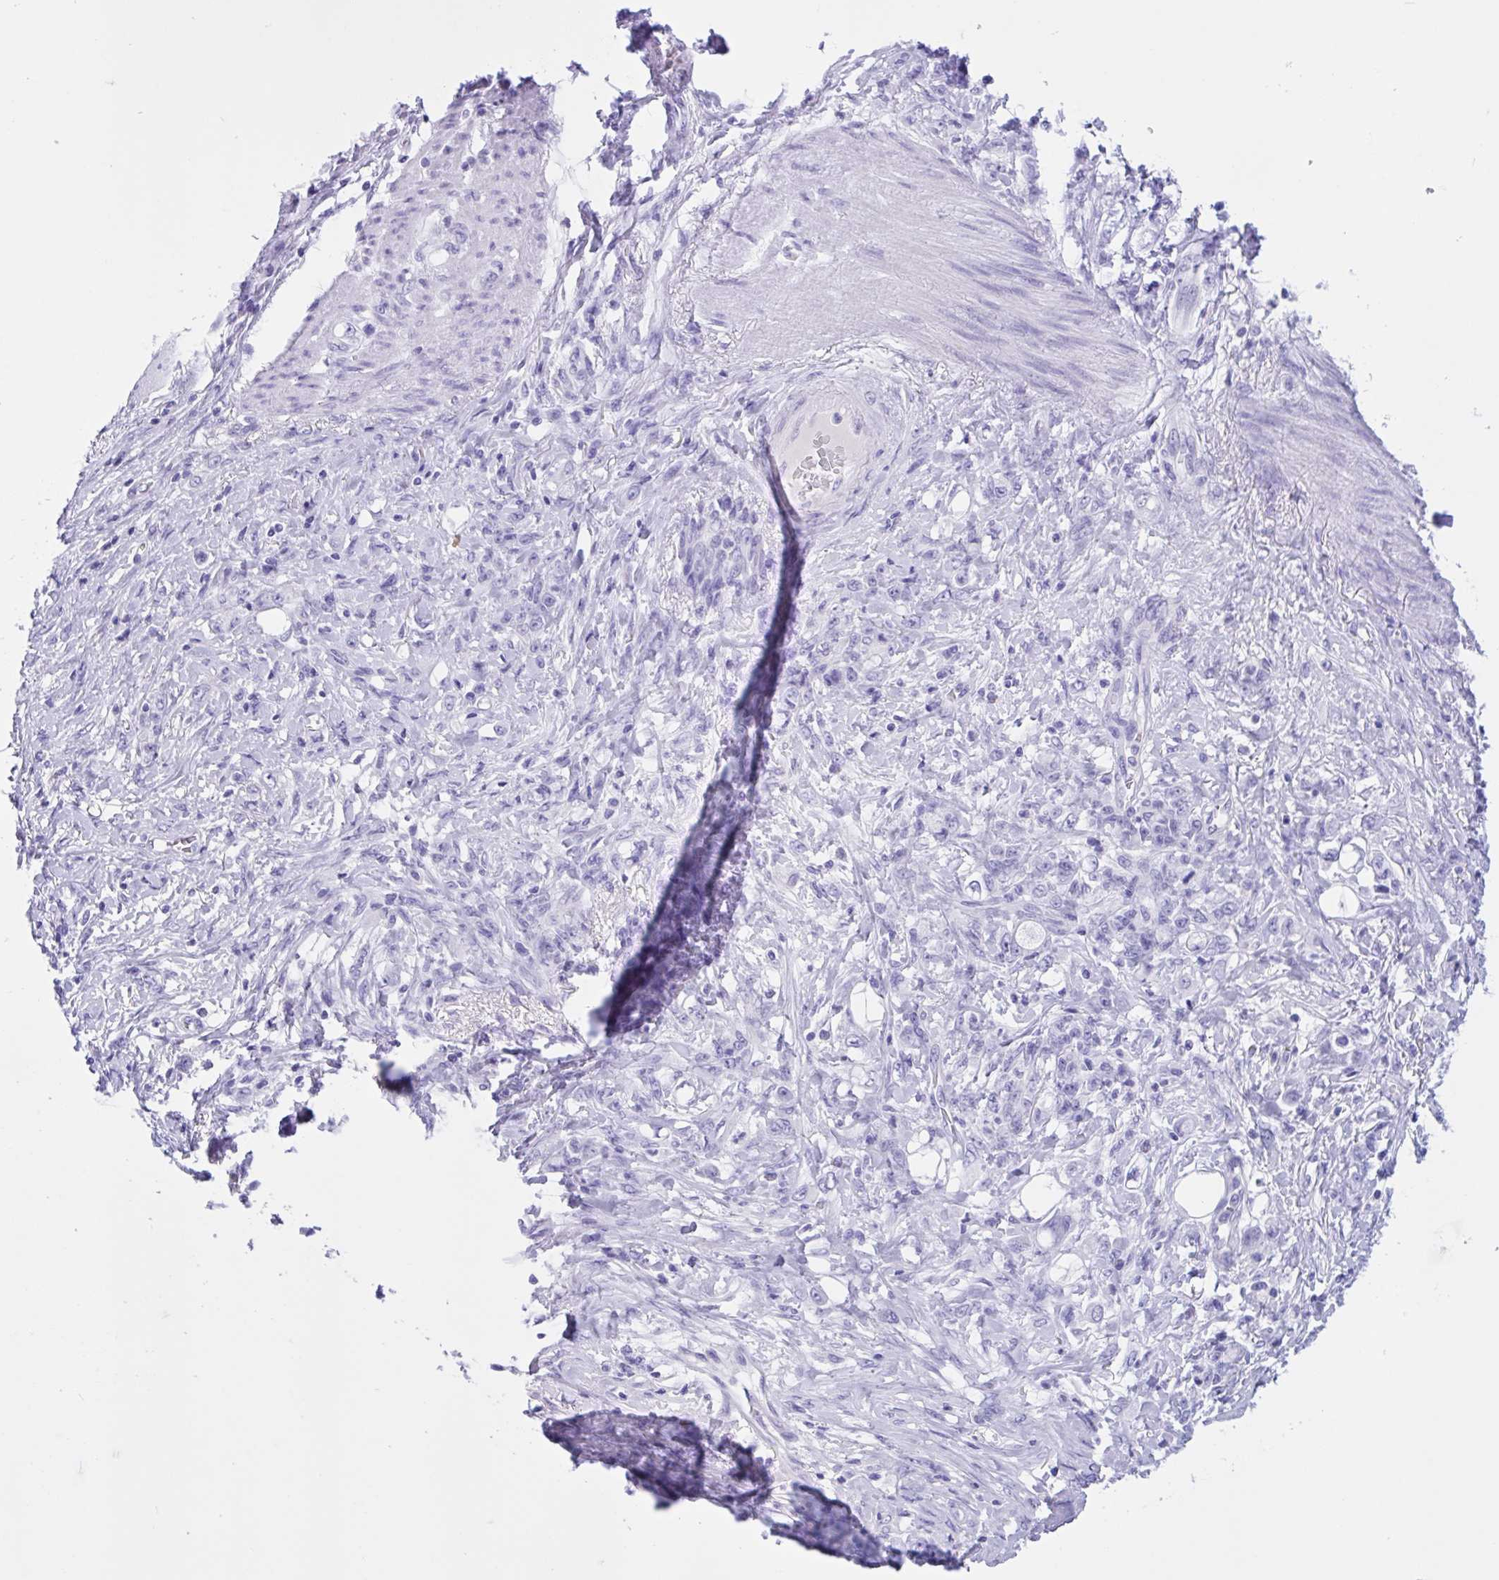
{"staining": {"intensity": "negative", "quantity": "none", "location": "none"}, "tissue": "stomach cancer", "cell_type": "Tumor cells", "image_type": "cancer", "snomed": [{"axis": "morphology", "description": "Adenocarcinoma, NOS"}, {"axis": "topography", "description": "Stomach"}], "caption": "An image of human stomach cancer is negative for staining in tumor cells.", "gene": "ZNF319", "patient": {"sex": "female", "age": 79}}